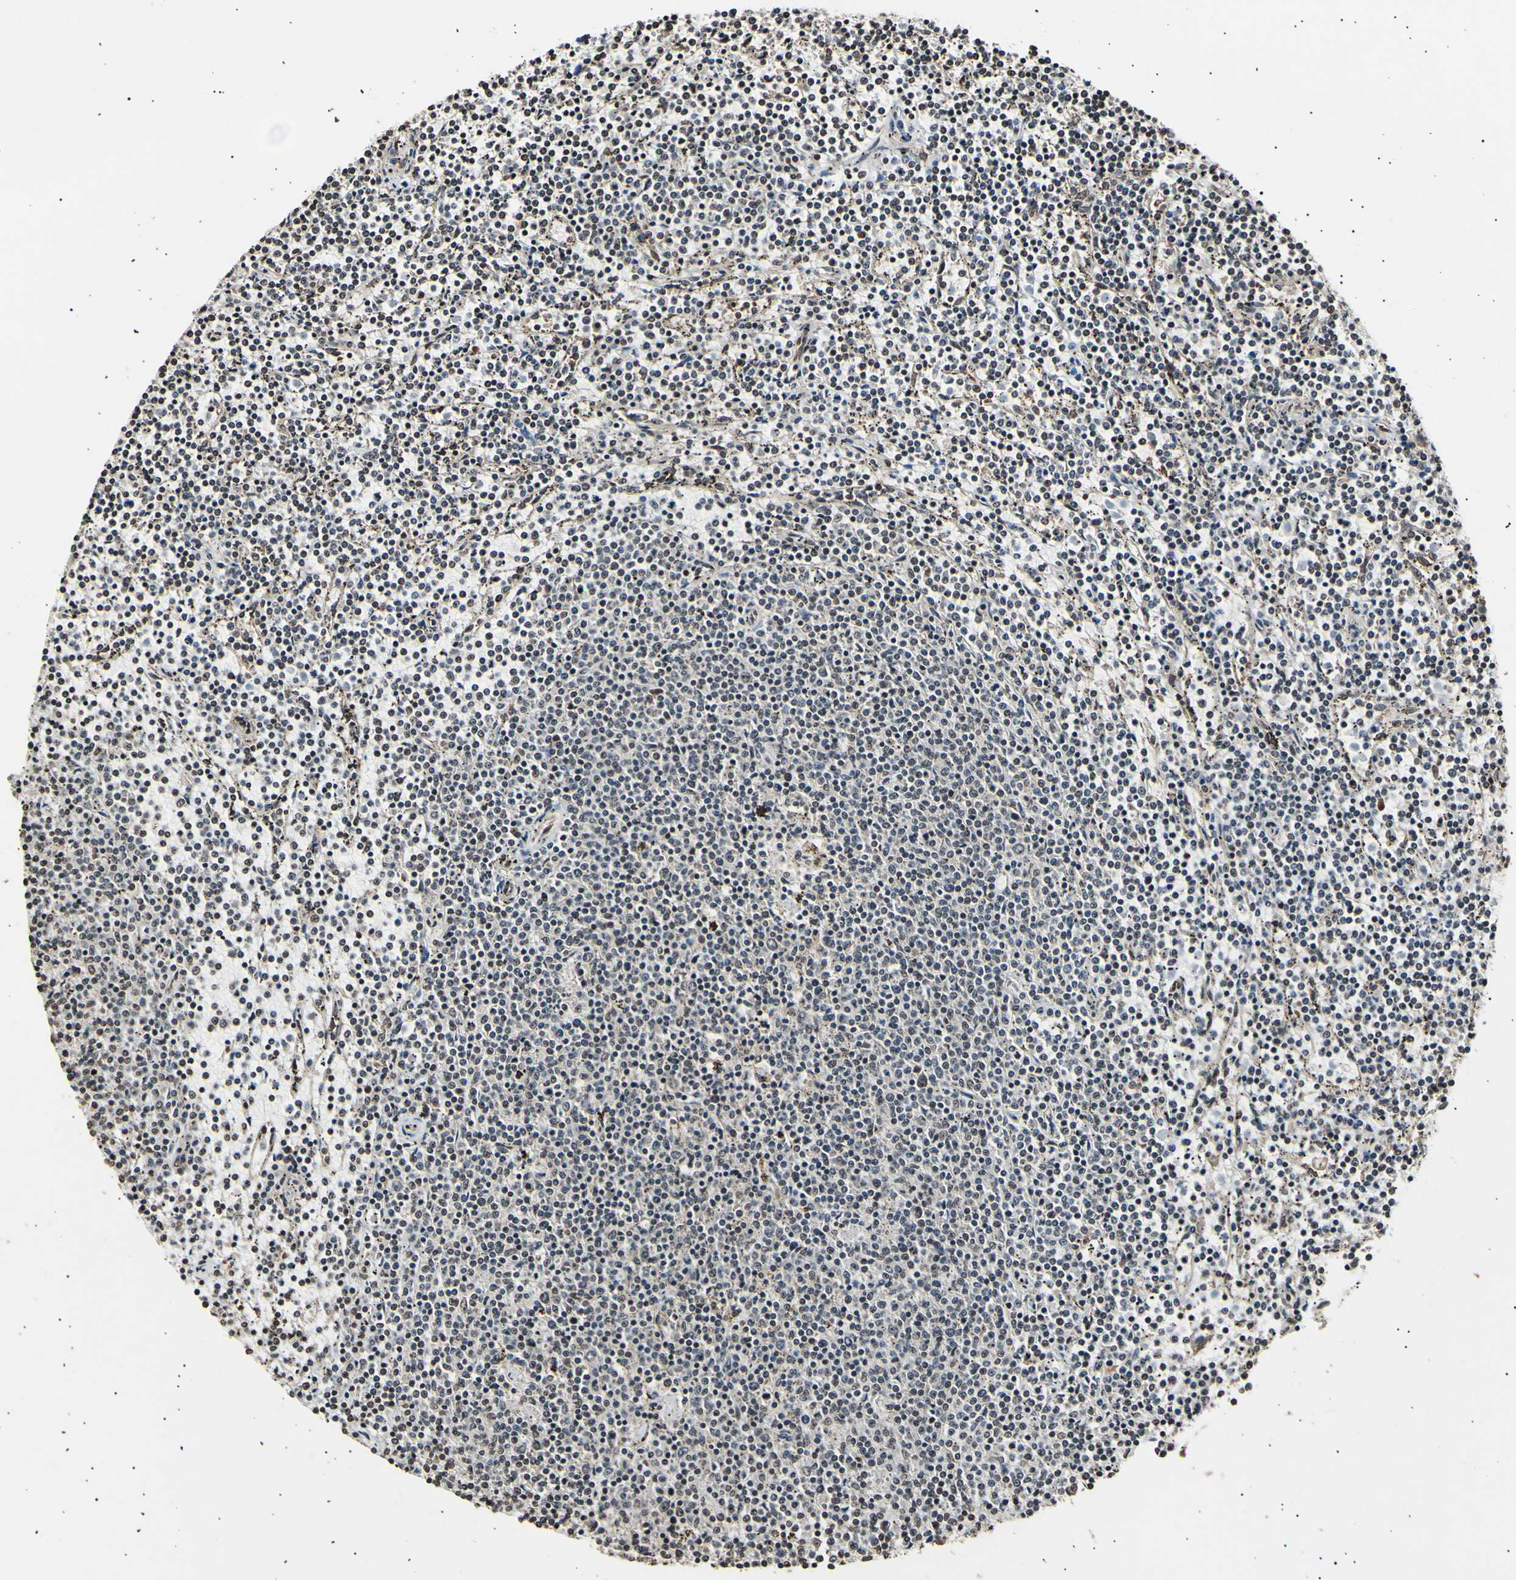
{"staining": {"intensity": "negative", "quantity": "none", "location": "none"}, "tissue": "lymphoma", "cell_type": "Tumor cells", "image_type": "cancer", "snomed": [{"axis": "morphology", "description": "Malignant lymphoma, non-Hodgkin's type, Low grade"}, {"axis": "topography", "description": "Spleen"}], "caption": "Histopathology image shows no protein positivity in tumor cells of lymphoma tissue. Brightfield microscopy of immunohistochemistry stained with DAB (brown) and hematoxylin (blue), captured at high magnification.", "gene": "ANAPC7", "patient": {"sex": "female", "age": 50}}